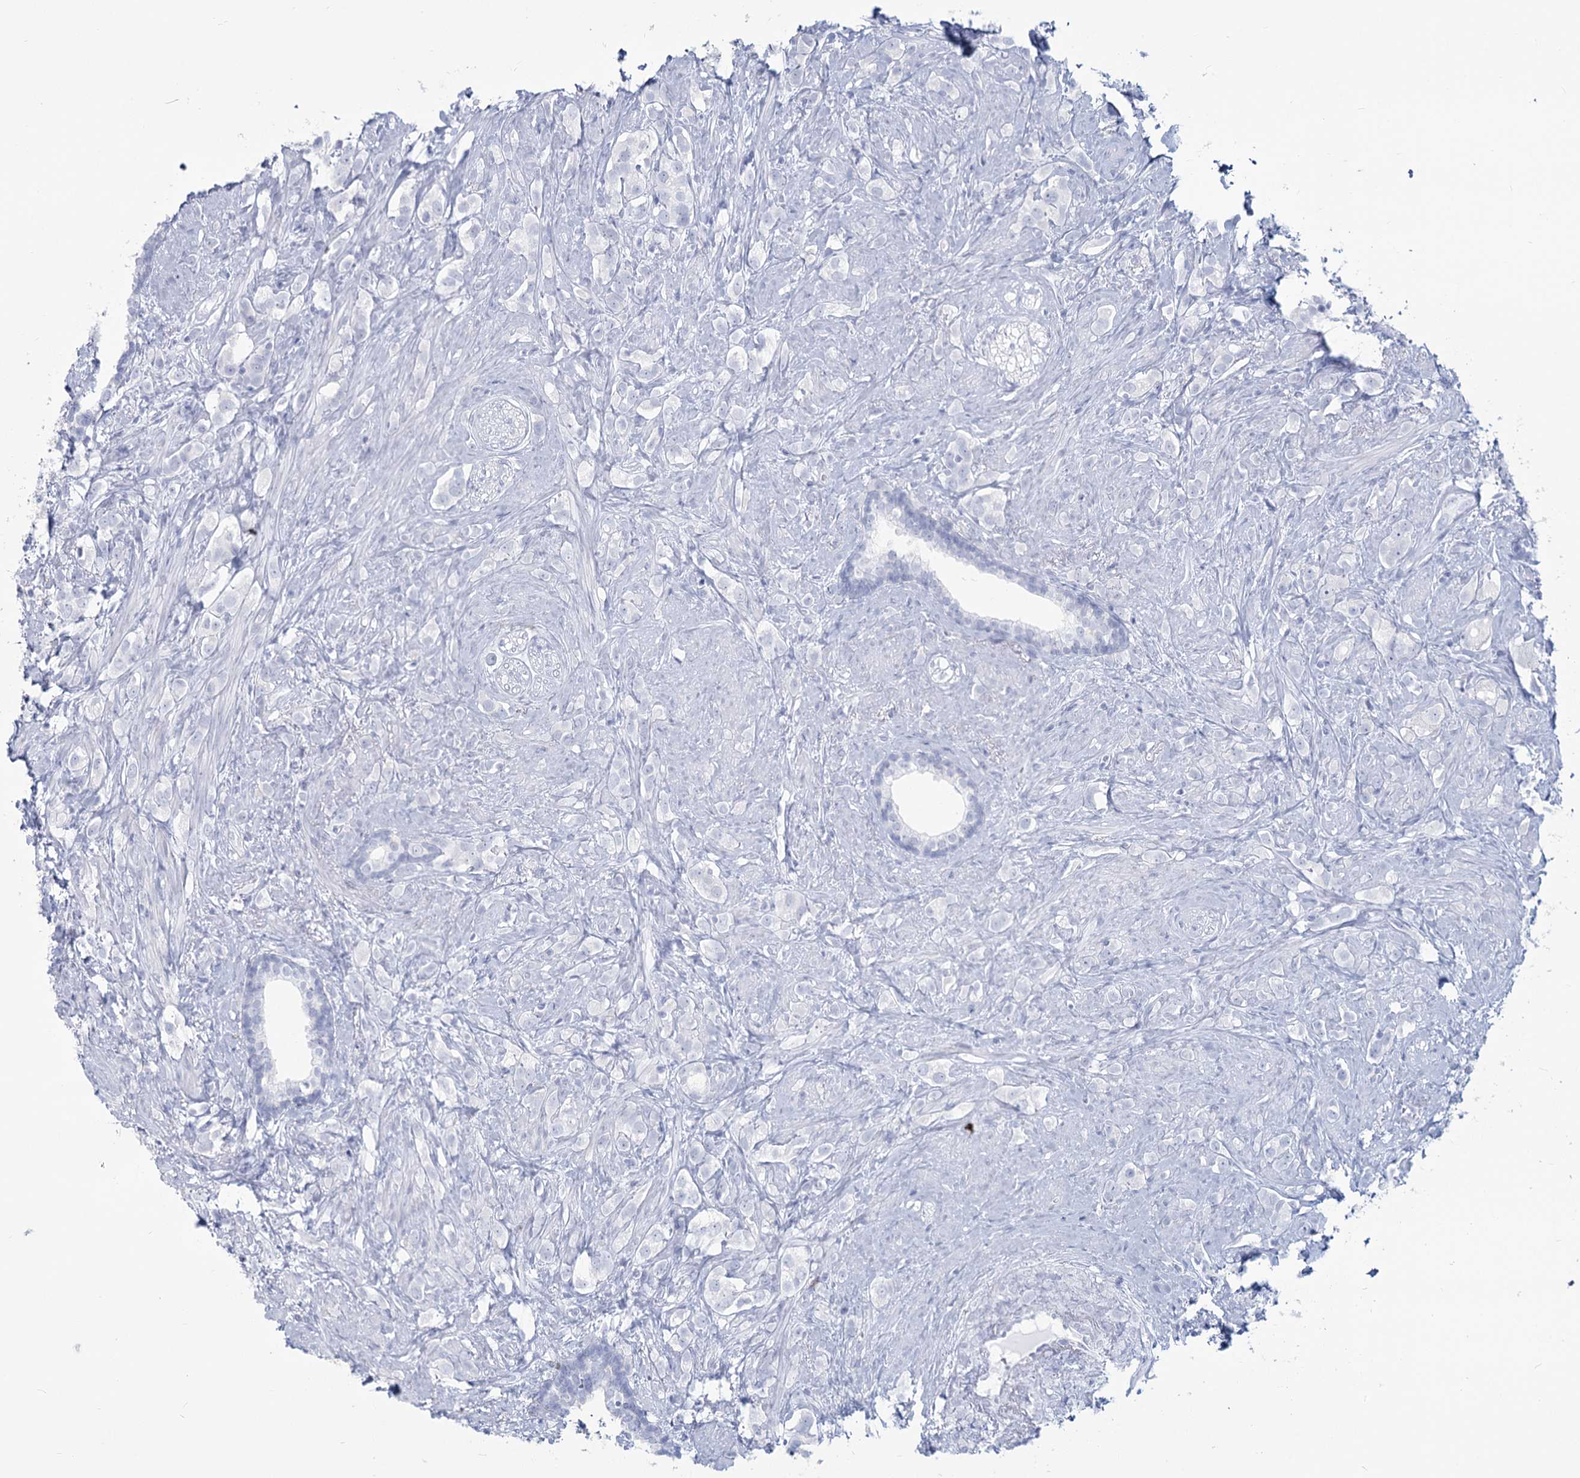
{"staining": {"intensity": "negative", "quantity": "none", "location": "none"}, "tissue": "prostate cancer", "cell_type": "Tumor cells", "image_type": "cancer", "snomed": [{"axis": "morphology", "description": "Adenocarcinoma, High grade"}, {"axis": "topography", "description": "Prostate"}], "caption": "Human prostate cancer (high-grade adenocarcinoma) stained for a protein using IHC reveals no staining in tumor cells.", "gene": "SLC6A19", "patient": {"sex": "male", "age": 63}}